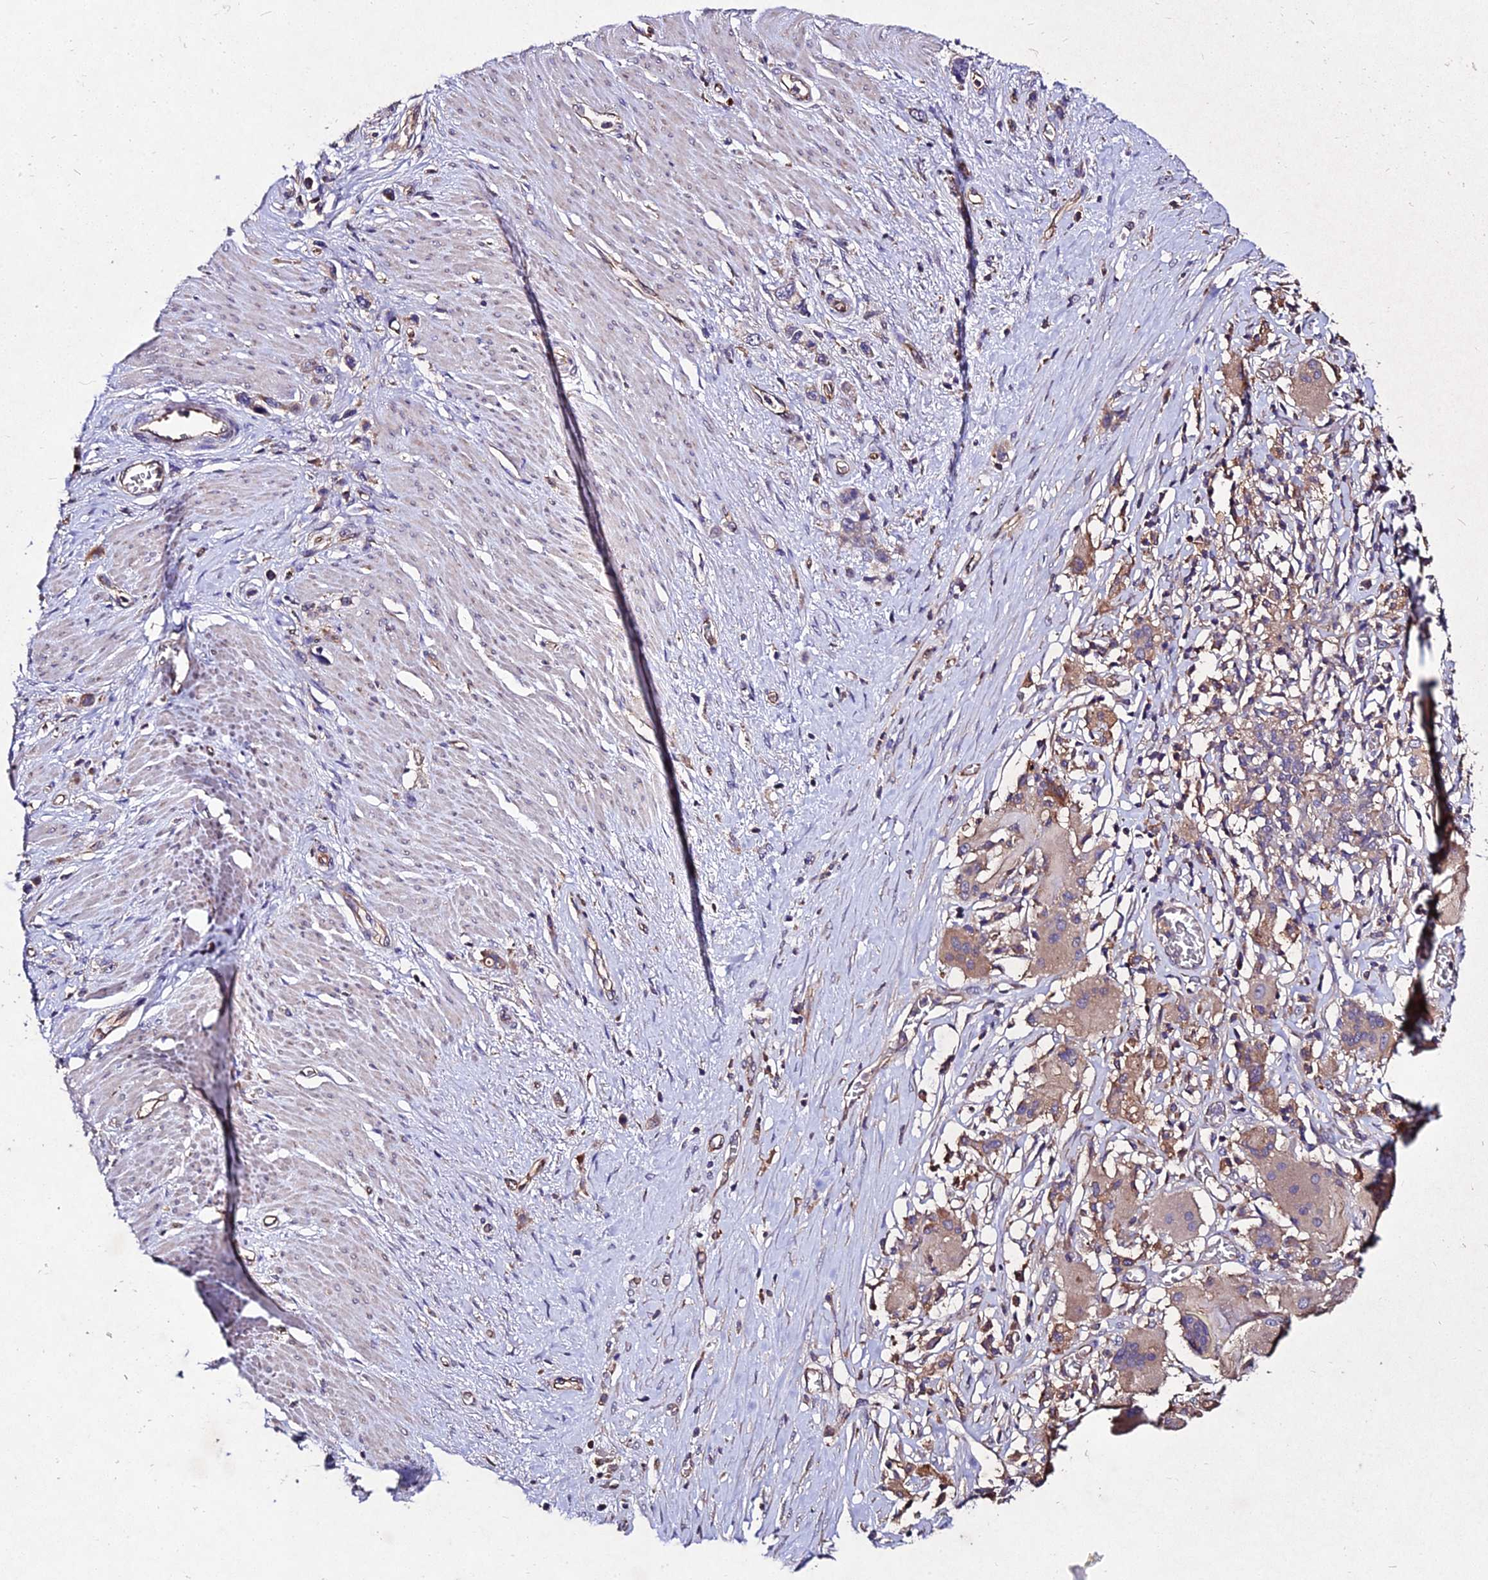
{"staining": {"intensity": "moderate", "quantity": ">75%", "location": "cytoplasmic/membranous"}, "tissue": "stomach cancer", "cell_type": "Tumor cells", "image_type": "cancer", "snomed": [{"axis": "morphology", "description": "Adenocarcinoma, NOS"}, {"axis": "morphology", "description": "Adenocarcinoma, High grade"}, {"axis": "topography", "description": "Stomach, upper"}, {"axis": "topography", "description": "Stomach, lower"}], "caption": "This is a photomicrograph of immunohistochemistry (IHC) staining of stomach cancer, which shows moderate staining in the cytoplasmic/membranous of tumor cells.", "gene": "AP3M2", "patient": {"sex": "female", "age": 65}}